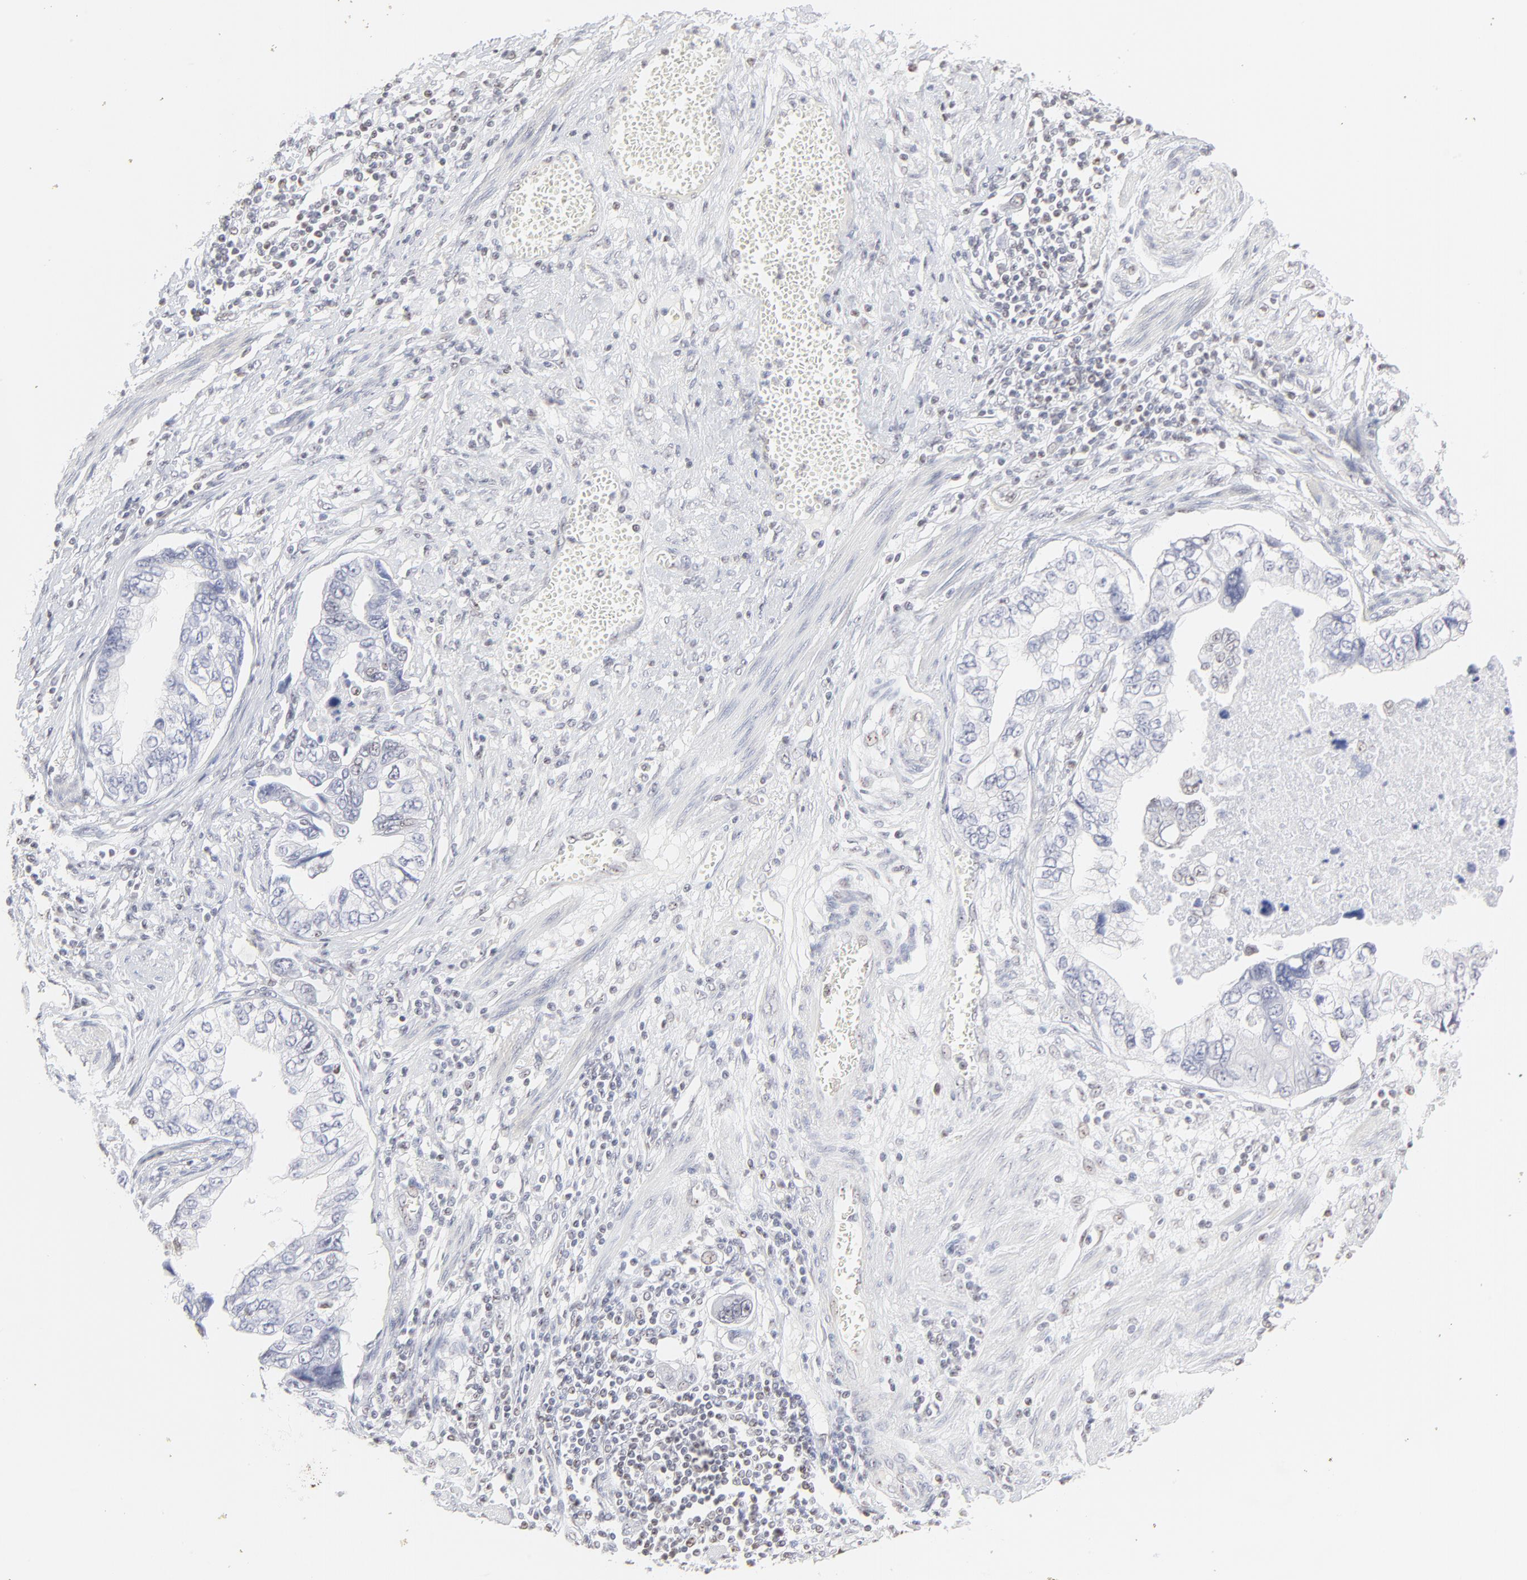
{"staining": {"intensity": "negative", "quantity": "none", "location": "none"}, "tissue": "stomach cancer", "cell_type": "Tumor cells", "image_type": "cancer", "snomed": [{"axis": "morphology", "description": "Adenocarcinoma, NOS"}, {"axis": "topography", "description": "Pancreas"}, {"axis": "topography", "description": "Stomach, upper"}], "caption": "Immunohistochemistry micrograph of human stomach cancer (adenocarcinoma) stained for a protein (brown), which shows no positivity in tumor cells. Nuclei are stained in blue.", "gene": "NFIL3", "patient": {"sex": "male", "age": 77}}